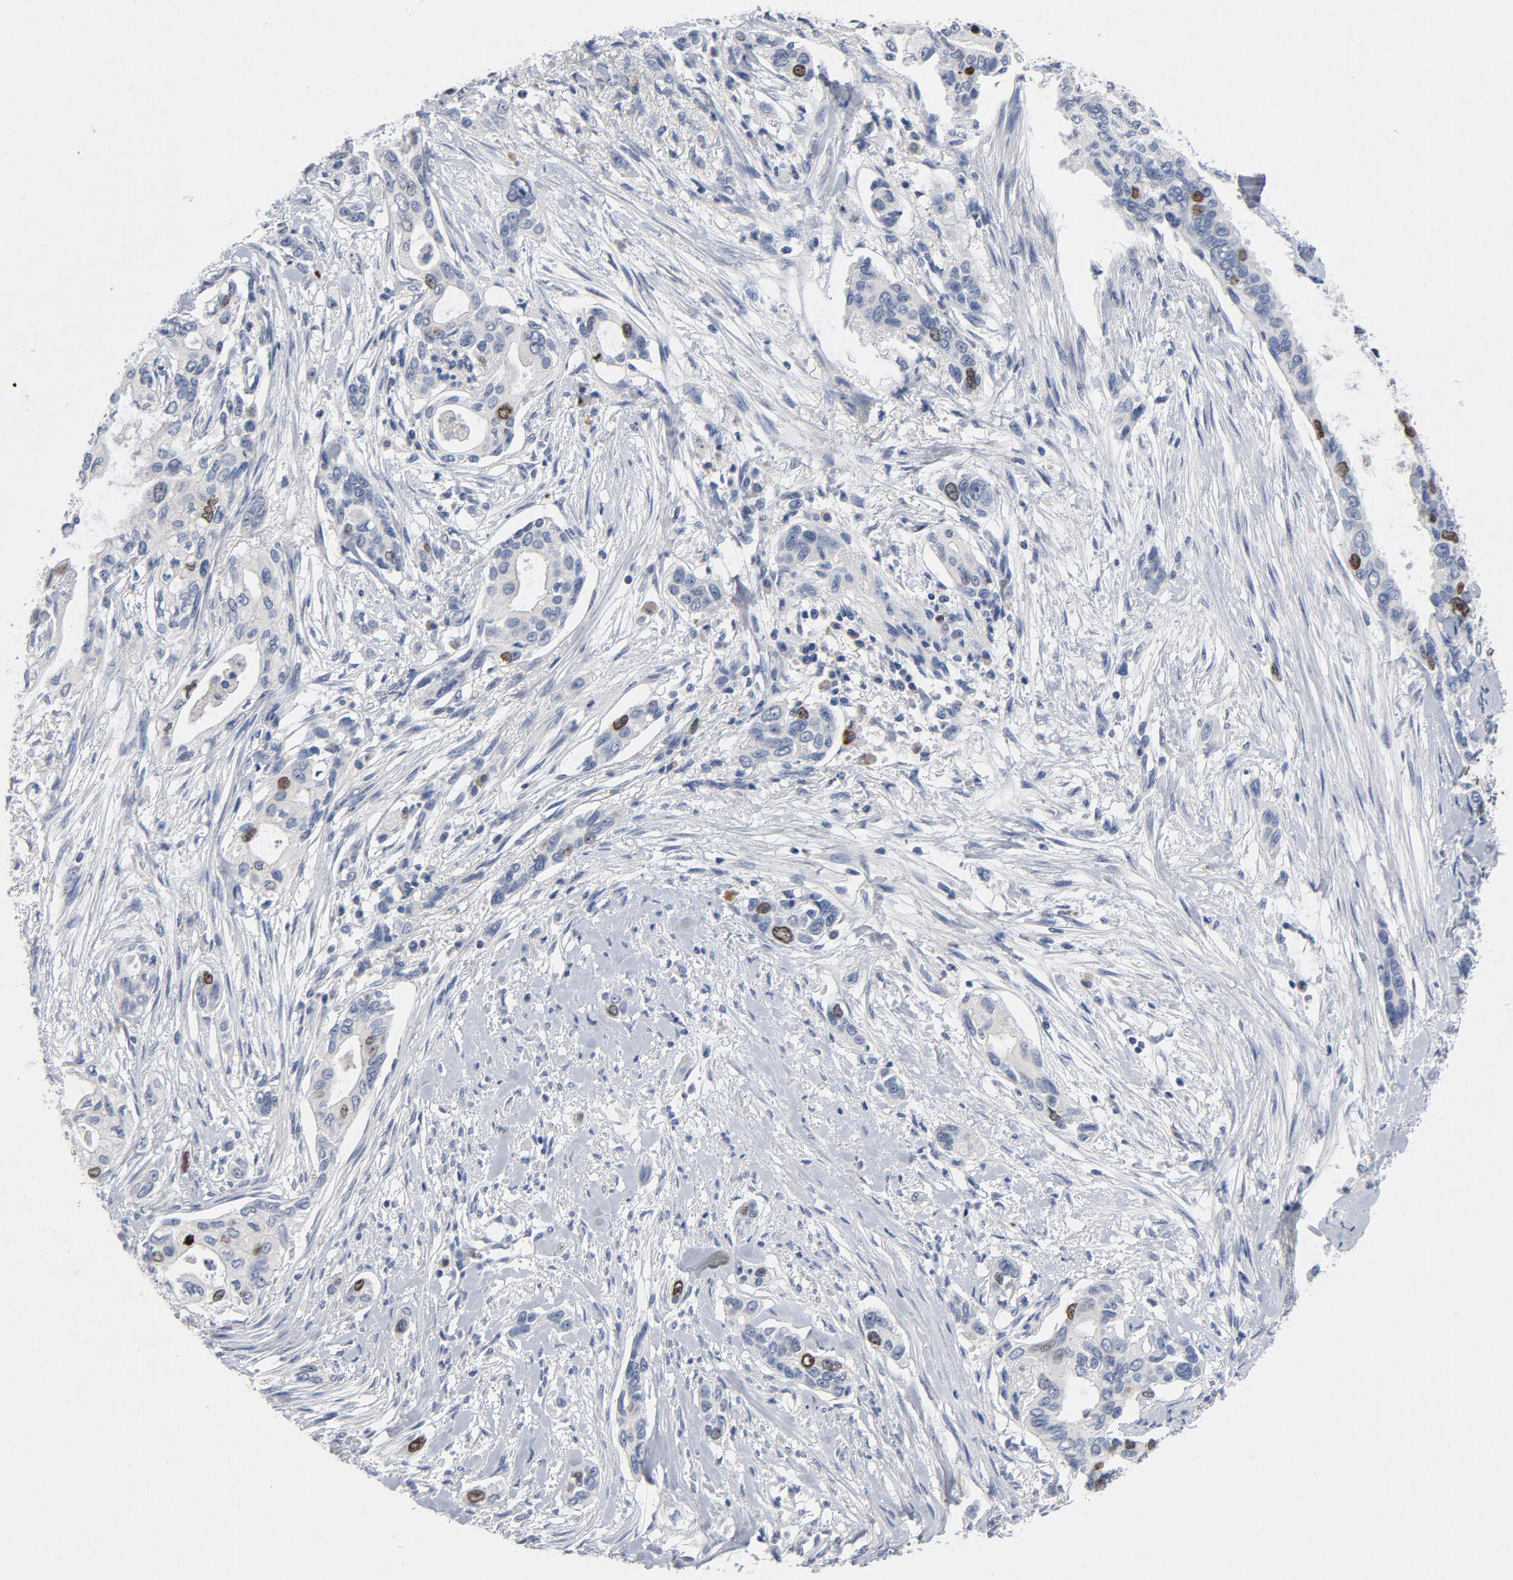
{"staining": {"intensity": "moderate", "quantity": "<25%", "location": "nuclear"}, "tissue": "pancreatic cancer", "cell_type": "Tumor cells", "image_type": "cancer", "snomed": [{"axis": "morphology", "description": "Adenocarcinoma, NOS"}, {"axis": "topography", "description": "Pancreas"}], "caption": "Protein expression analysis of human pancreatic adenocarcinoma reveals moderate nuclear staining in about <25% of tumor cells.", "gene": "BIRC5", "patient": {"sex": "female", "age": 60}}